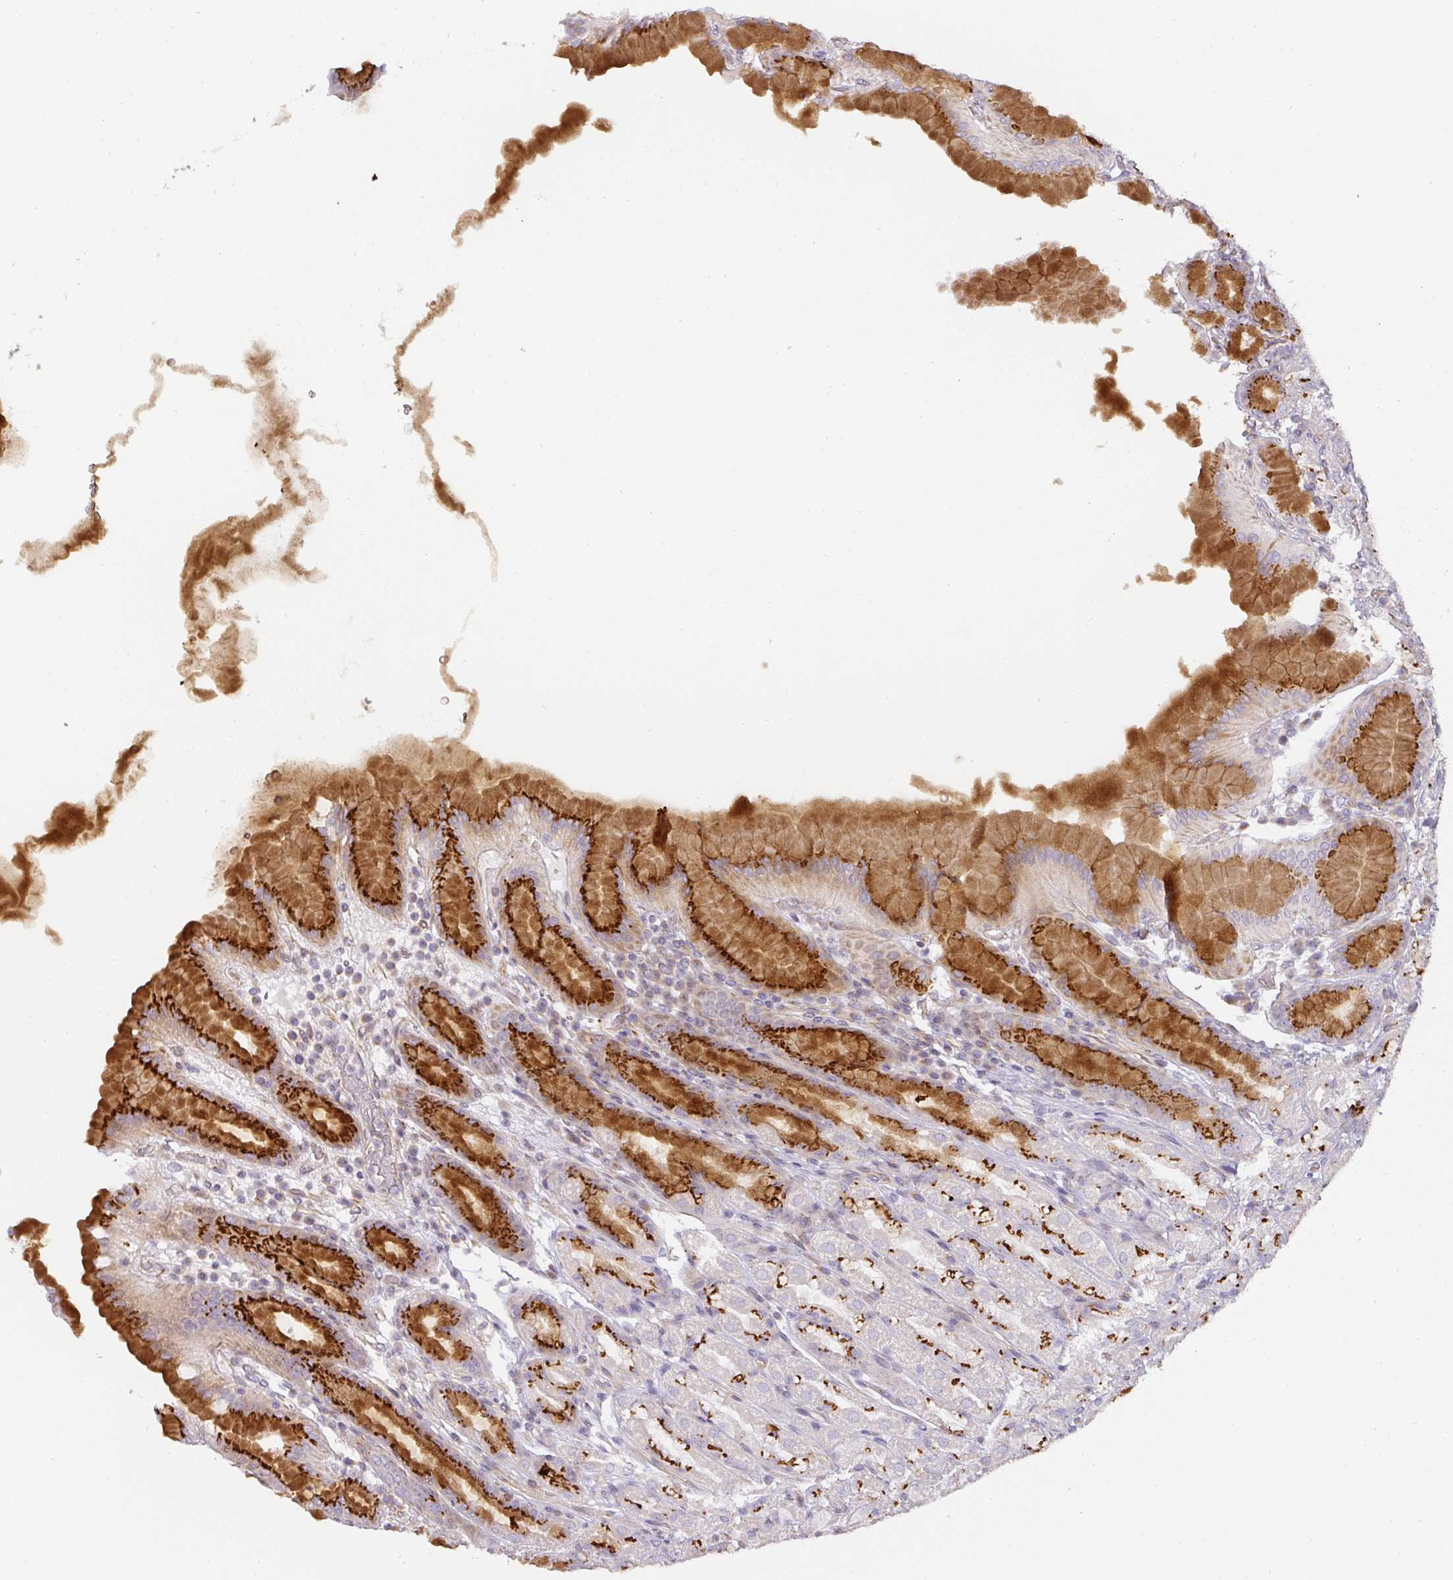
{"staining": {"intensity": "strong", "quantity": "25%-75%", "location": "cytoplasmic/membranous"}, "tissue": "stomach", "cell_type": "Glandular cells", "image_type": "normal", "snomed": [{"axis": "morphology", "description": "Normal tissue, NOS"}, {"axis": "topography", "description": "Stomach, upper"}, {"axis": "topography", "description": "Stomach"}], "caption": "DAB immunohistochemical staining of unremarkable human stomach displays strong cytoplasmic/membranous protein expression in about 25%-75% of glandular cells.", "gene": "ATP8B2", "patient": {"sex": "male", "age": 68}}